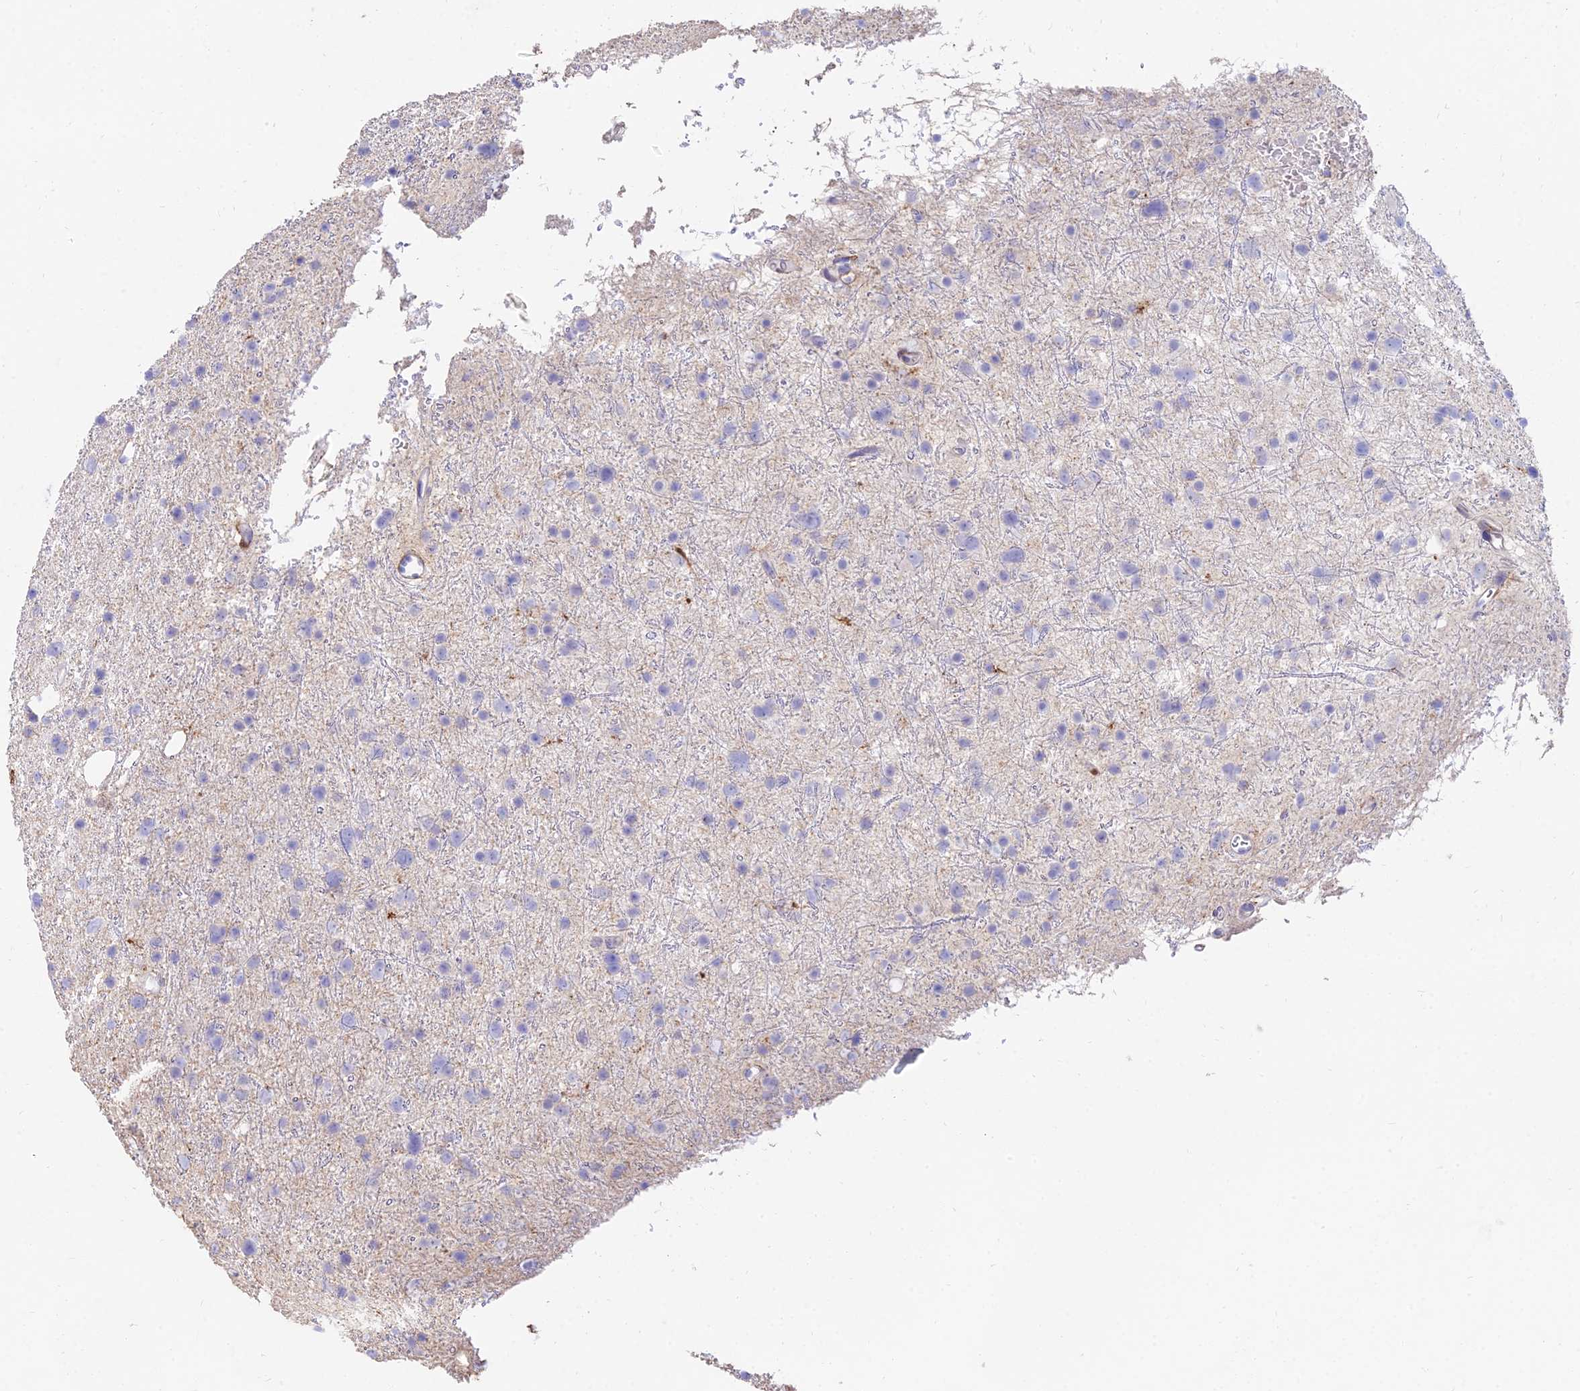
{"staining": {"intensity": "negative", "quantity": "none", "location": "none"}, "tissue": "glioma", "cell_type": "Tumor cells", "image_type": "cancer", "snomed": [{"axis": "morphology", "description": "Glioma, malignant, Low grade"}, {"axis": "topography", "description": "Cerebral cortex"}], "caption": "Photomicrograph shows no protein positivity in tumor cells of glioma tissue.", "gene": "SREK1IP1", "patient": {"sex": "female", "age": 39}}